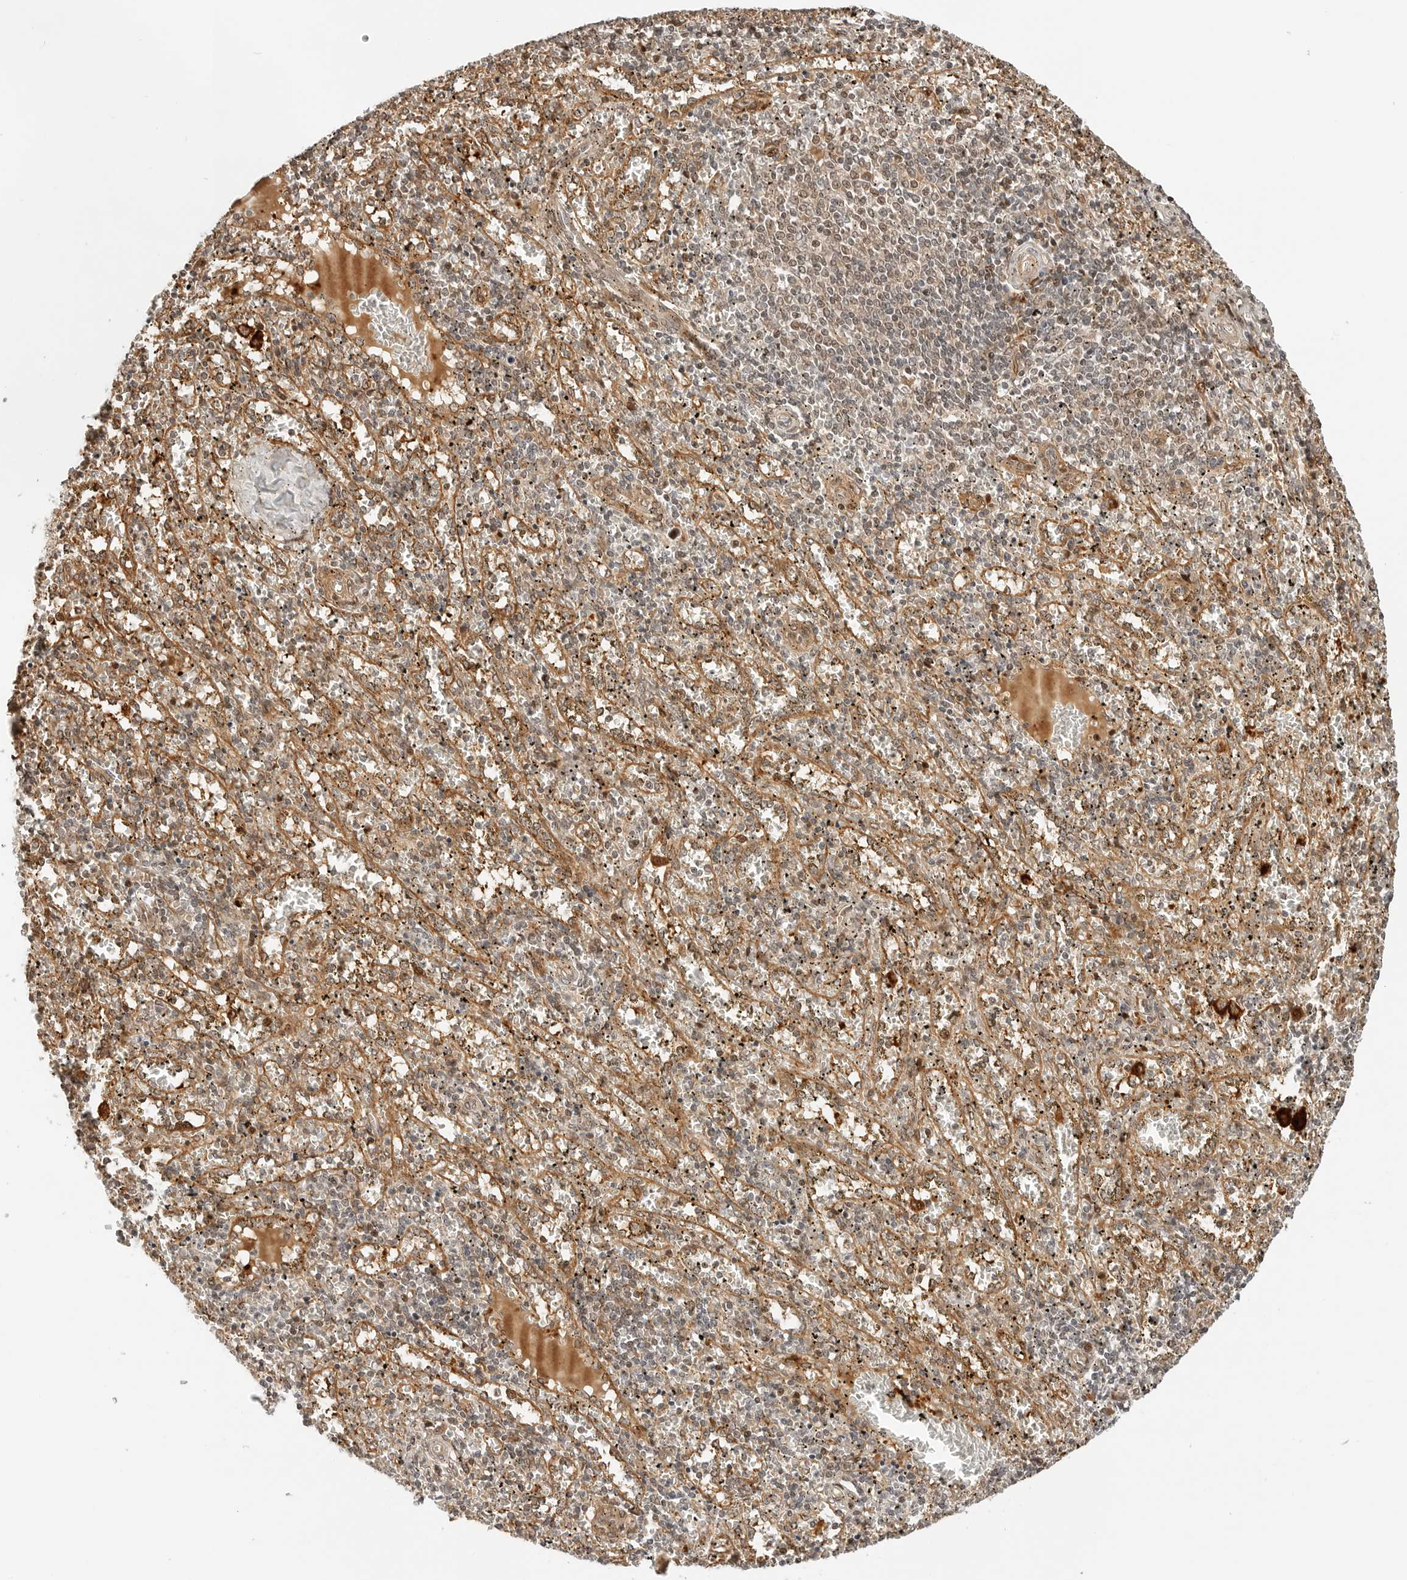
{"staining": {"intensity": "weak", "quantity": "<25%", "location": "nuclear"}, "tissue": "spleen", "cell_type": "Cells in red pulp", "image_type": "normal", "snomed": [{"axis": "morphology", "description": "Normal tissue, NOS"}, {"axis": "topography", "description": "Spleen"}], "caption": "Immunohistochemical staining of normal human spleen reveals no significant positivity in cells in red pulp.", "gene": "GEM", "patient": {"sex": "male", "age": 11}}